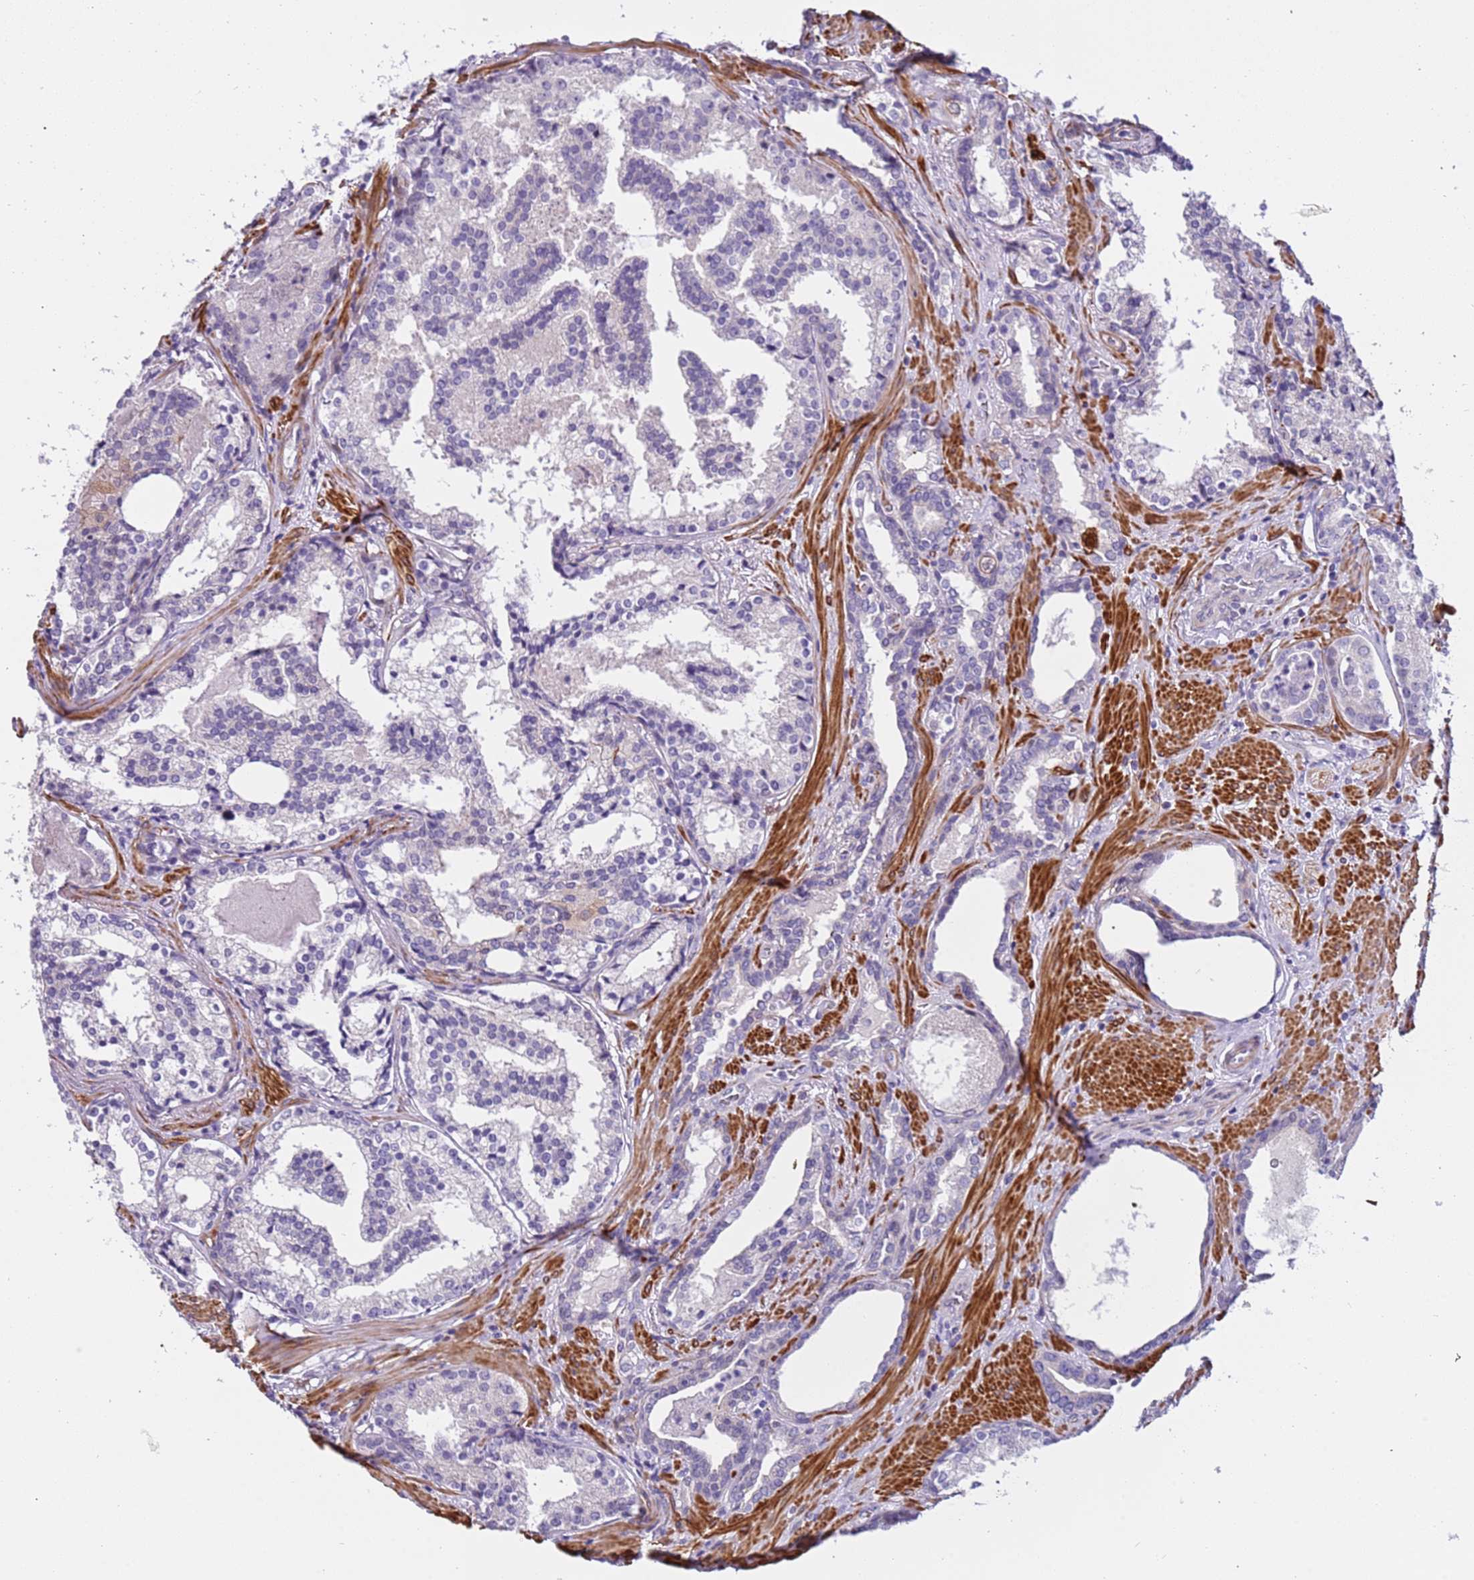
{"staining": {"intensity": "negative", "quantity": "none", "location": "none"}, "tissue": "prostate cancer", "cell_type": "Tumor cells", "image_type": "cancer", "snomed": [{"axis": "morphology", "description": "Adenocarcinoma, High grade"}, {"axis": "topography", "description": "Prostate"}], "caption": "The histopathology image reveals no significant positivity in tumor cells of prostate adenocarcinoma (high-grade).", "gene": "PLEKHH1", "patient": {"sex": "male", "age": 58}}